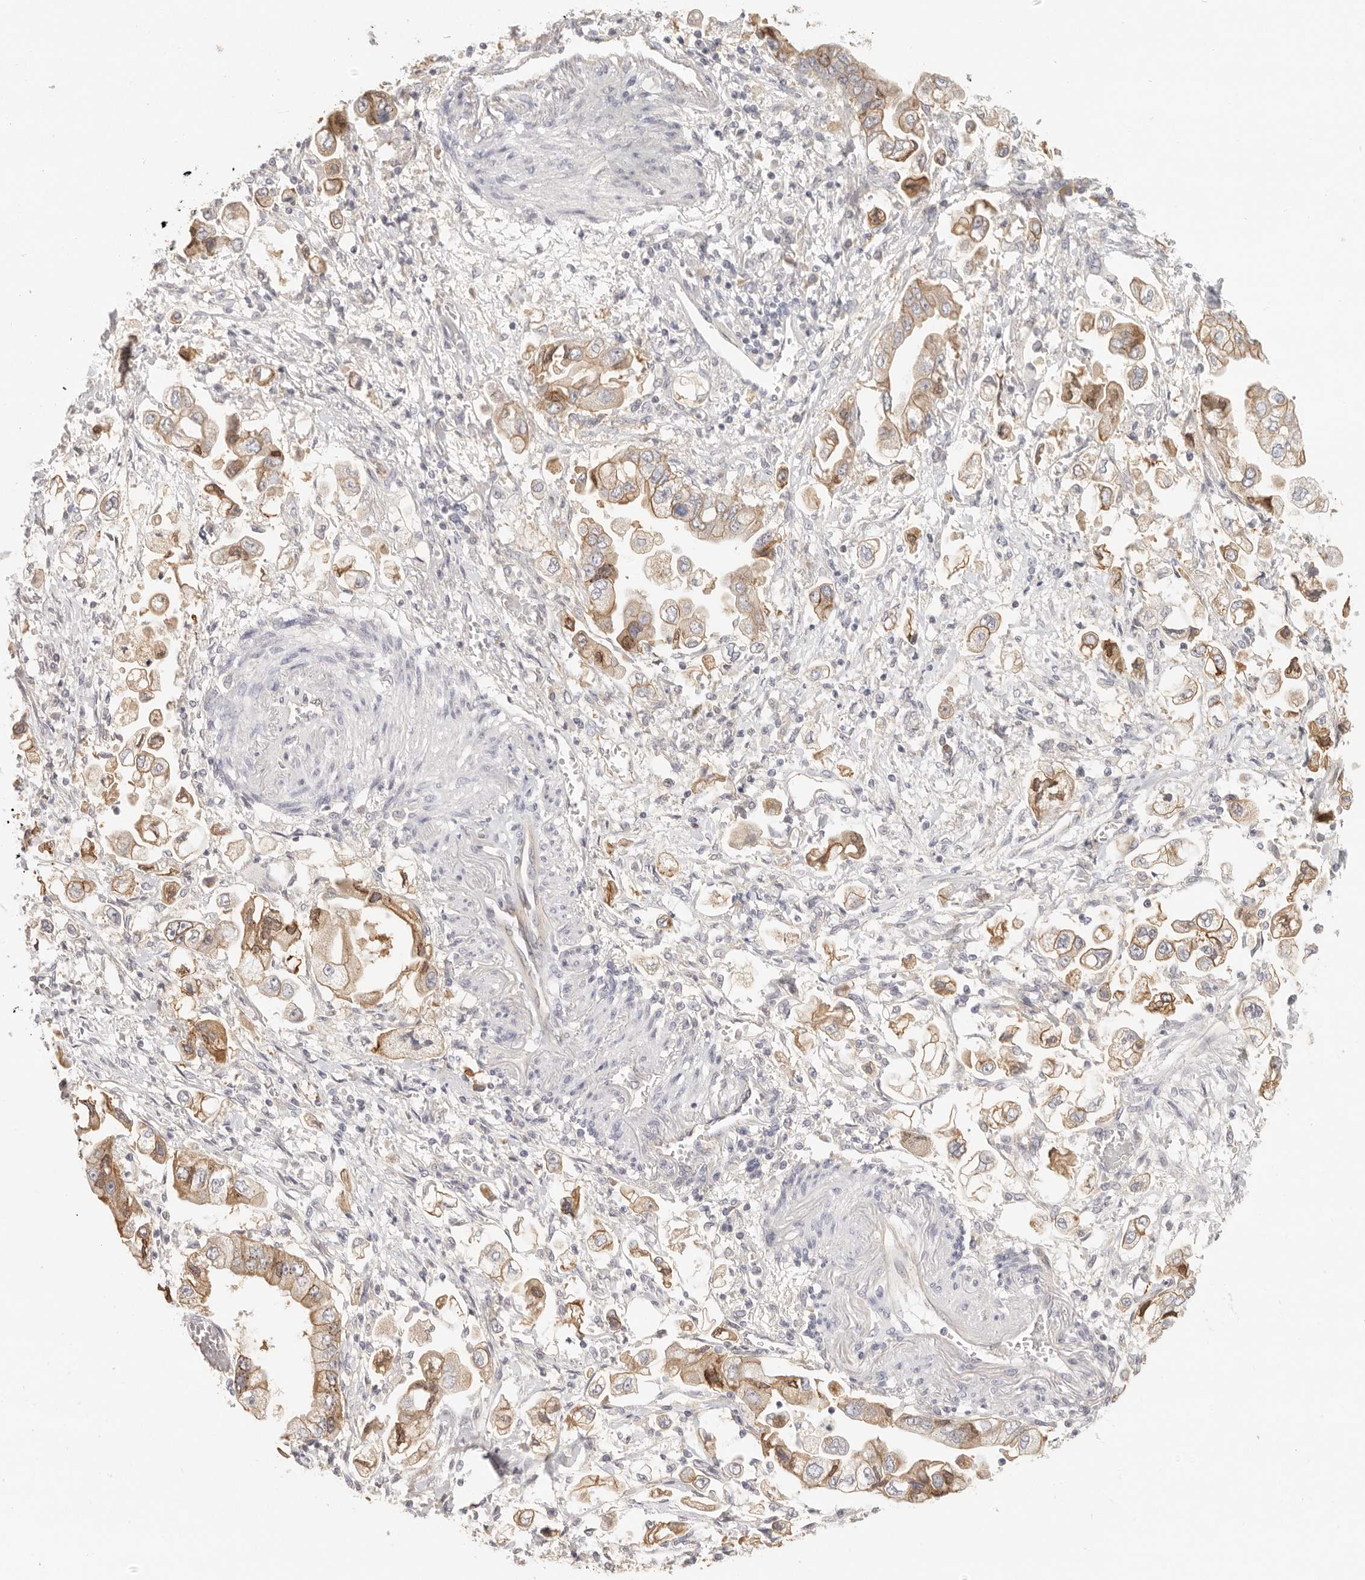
{"staining": {"intensity": "moderate", "quantity": ">75%", "location": "cytoplasmic/membranous"}, "tissue": "stomach cancer", "cell_type": "Tumor cells", "image_type": "cancer", "snomed": [{"axis": "morphology", "description": "Adenocarcinoma, NOS"}, {"axis": "topography", "description": "Stomach"}], "caption": "Stomach cancer was stained to show a protein in brown. There is medium levels of moderate cytoplasmic/membranous staining in about >75% of tumor cells.", "gene": "ANXA9", "patient": {"sex": "male", "age": 62}}